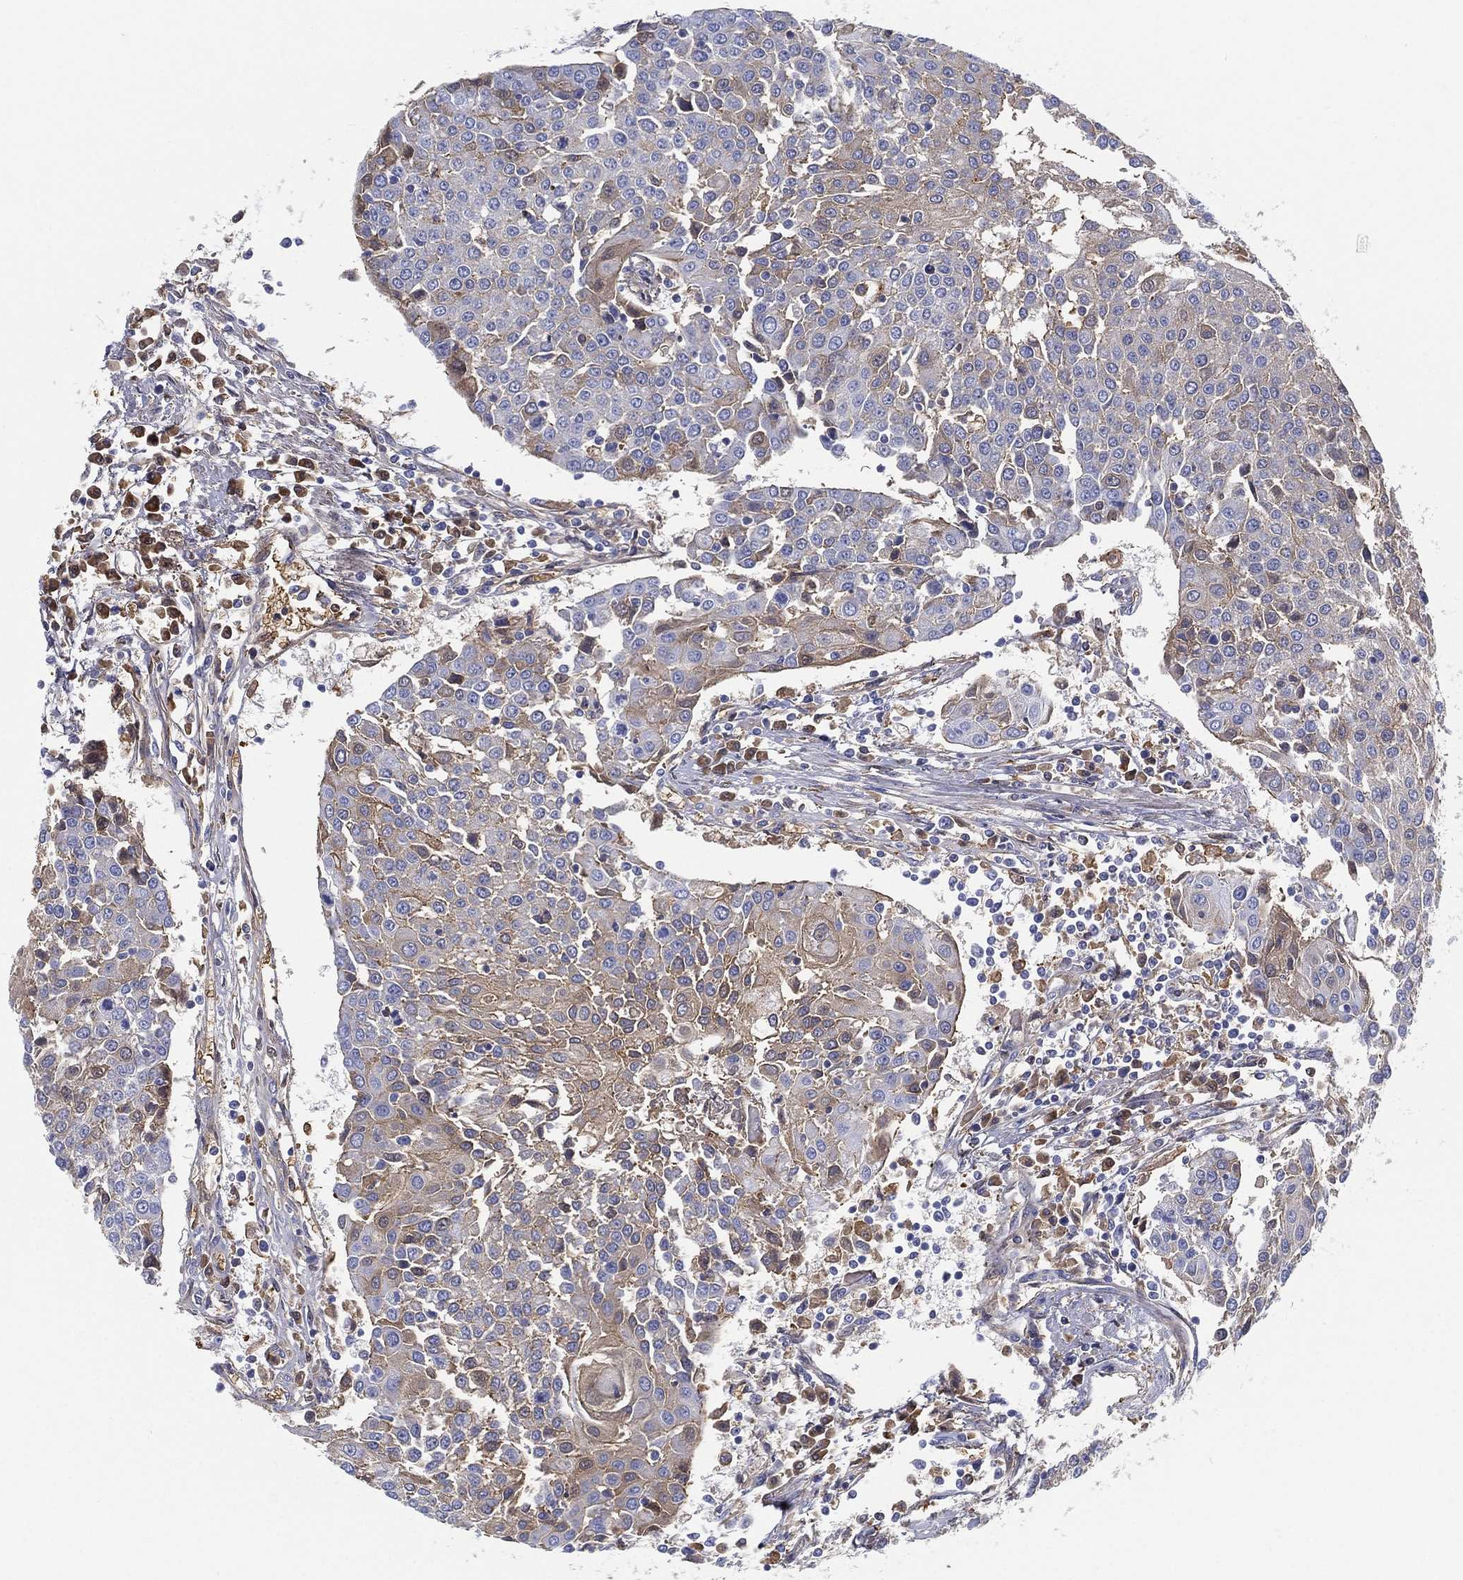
{"staining": {"intensity": "moderate", "quantity": "<25%", "location": "cytoplasmic/membranous"}, "tissue": "urothelial cancer", "cell_type": "Tumor cells", "image_type": "cancer", "snomed": [{"axis": "morphology", "description": "Urothelial carcinoma, High grade"}, {"axis": "topography", "description": "Urinary bladder"}], "caption": "The micrograph shows a brown stain indicating the presence of a protein in the cytoplasmic/membranous of tumor cells in high-grade urothelial carcinoma.", "gene": "IFNB1", "patient": {"sex": "female", "age": 85}}